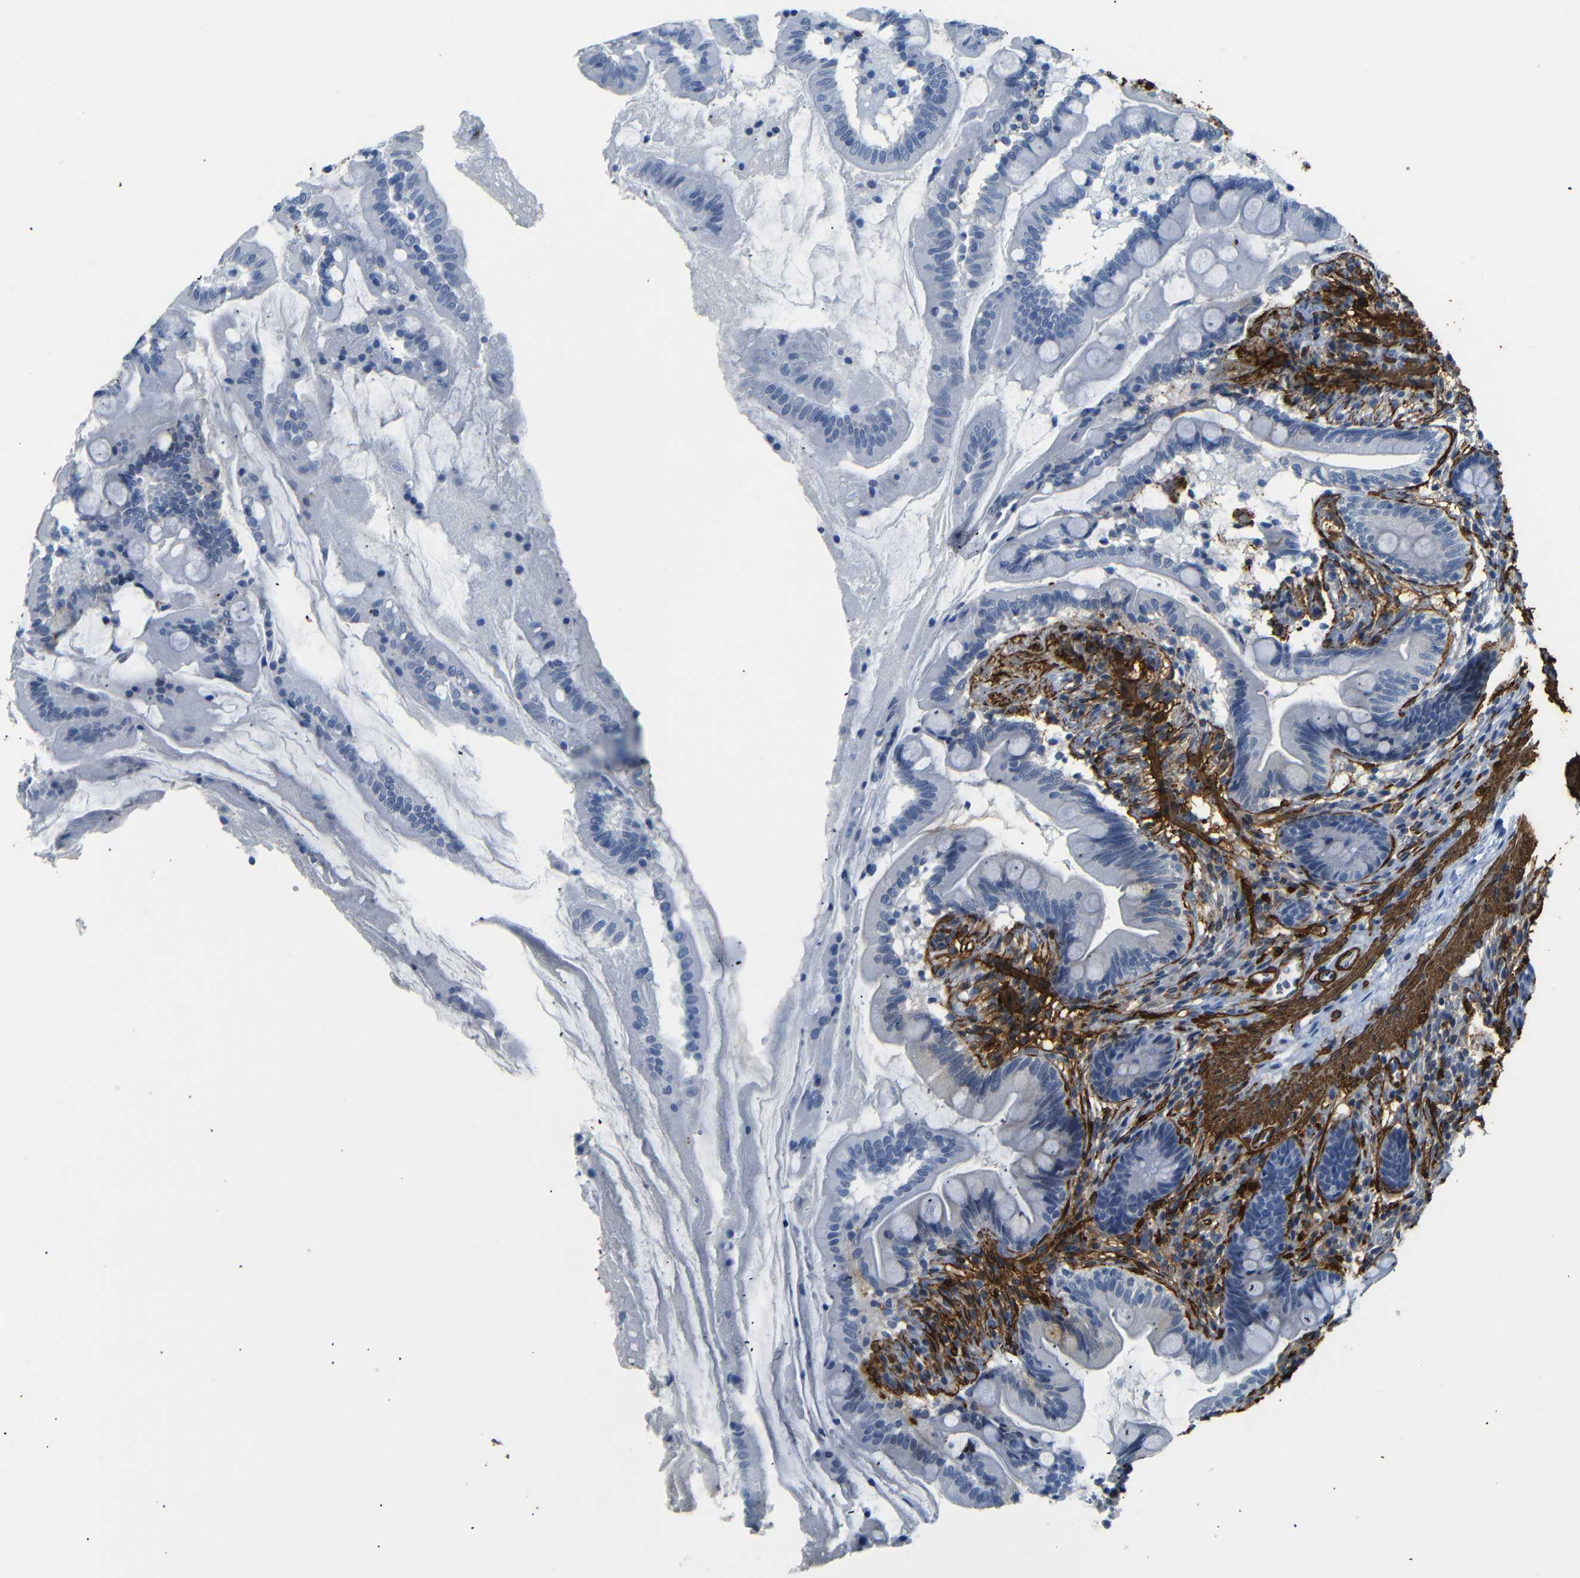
{"staining": {"intensity": "negative", "quantity": "none", "location": "none"}, "tissue": "small intestine", "cell_type": "Glandular cells", "image_type": "normal", "snomed": [{"axis": "morphology", "description": "Normal tissue, NOS"}, {"axis": "topography", "description": "Small intestine"}], "caption": "DAB immunohistochemical staining of normal human small intestine exhibits no significant expression in glandular cells. (Stains: DAB immunohistochemistry with hematoxylin counter stain, Microscopy: brightfield microscopy at high magnification).", "gene": "ACTA2", "patient": {"sex": "female", "age": 56}}